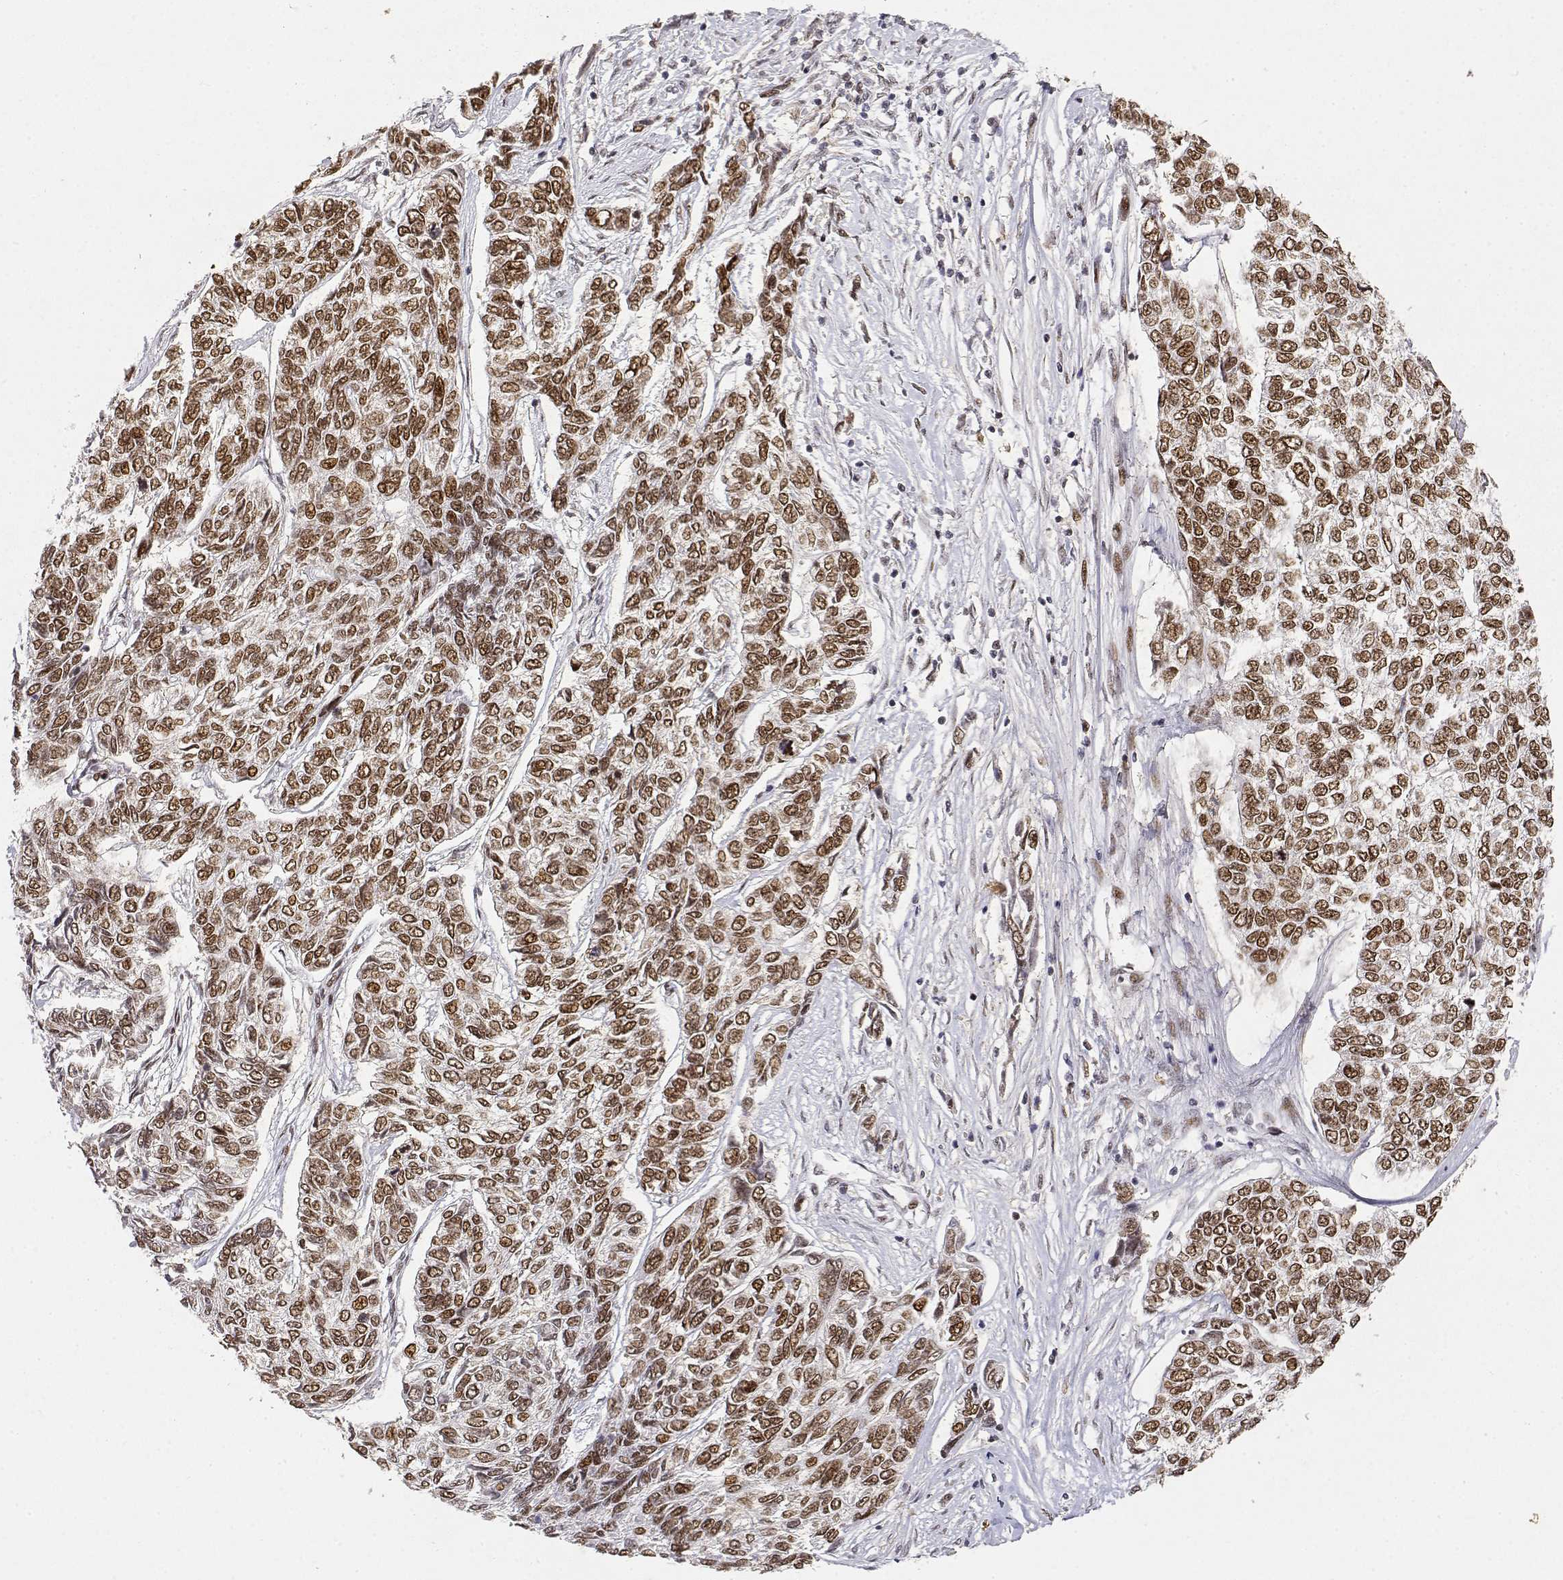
{"staining": {"intensity": "moderate", "quantity": ">75%", "location": "nuclear"}, "tissue": "skin cancer", "cell_type": "Tumor cells", "image_type": "cancer", "snomed": [{"axis": "morphology", "description": "Basal cell carcinoma"}, {"axis": "topography", "description": "Skin"}], "caption": "Basal cell carcinoma (skin) tissue shows moderate nuclear staining in approximately >75% of tumor cells (DAB = brown stain, brightfield microscopy at high magnification).", "gene": "RSF1", "patient": {"sex": "female", "age": 65}}